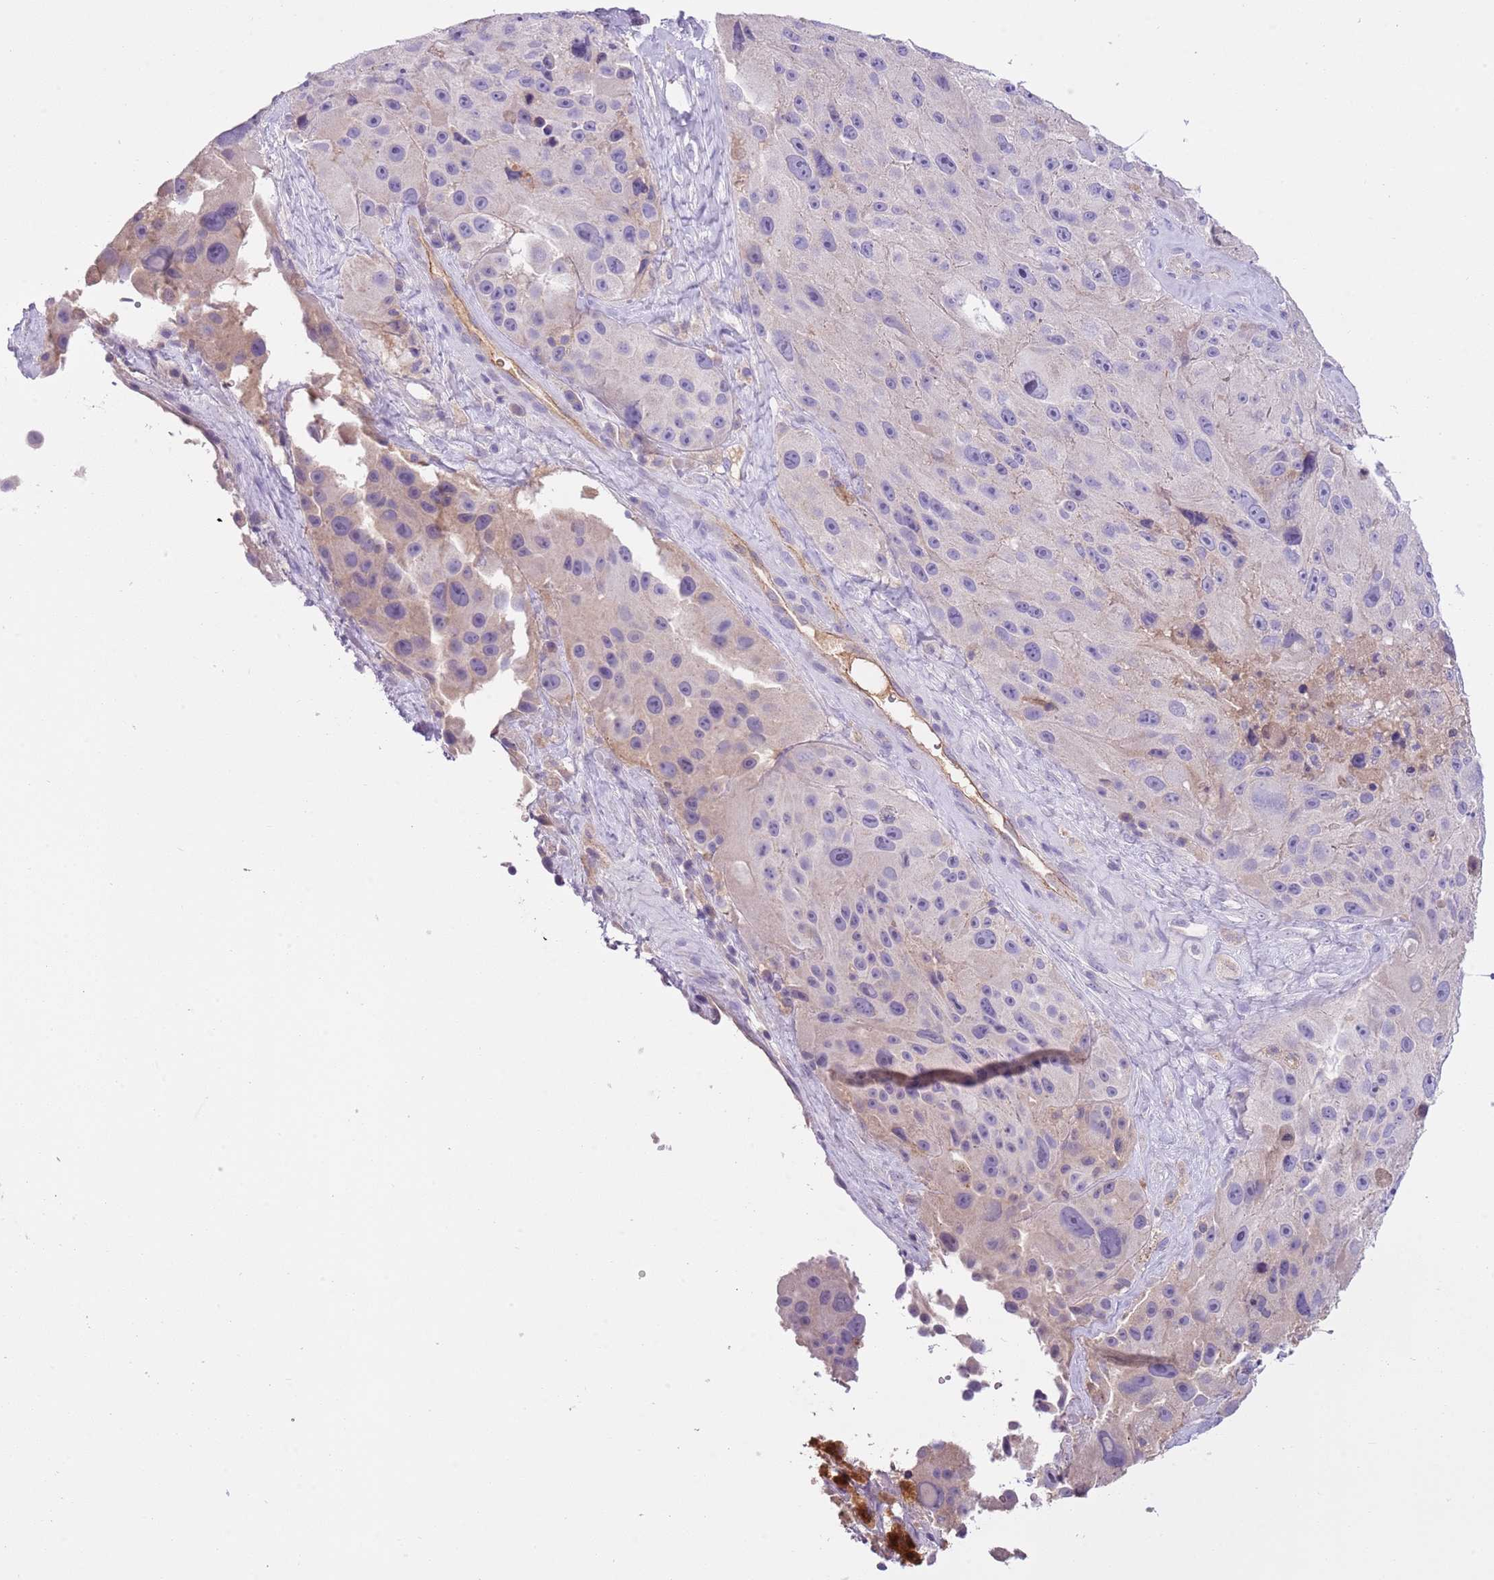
{"staining": {"intensity": "negative", "quantity": "none", "location": "none"}, "tissue": "melanoma", "cell_type": "Tumor cells", "image_type": "cancer", "snomed": [{"axis": "morphology", "description": "Malignant melanoma, Metastatic site"}, {"axis": "topography", "description": "Lymph node"}], "caption": "An image of human melanoma is negative for staining in tumor cells. (IHC, brightfield microscopy, high magnification).", "gene": "HES3", "patient": {"sex": "male", "age": 62}}